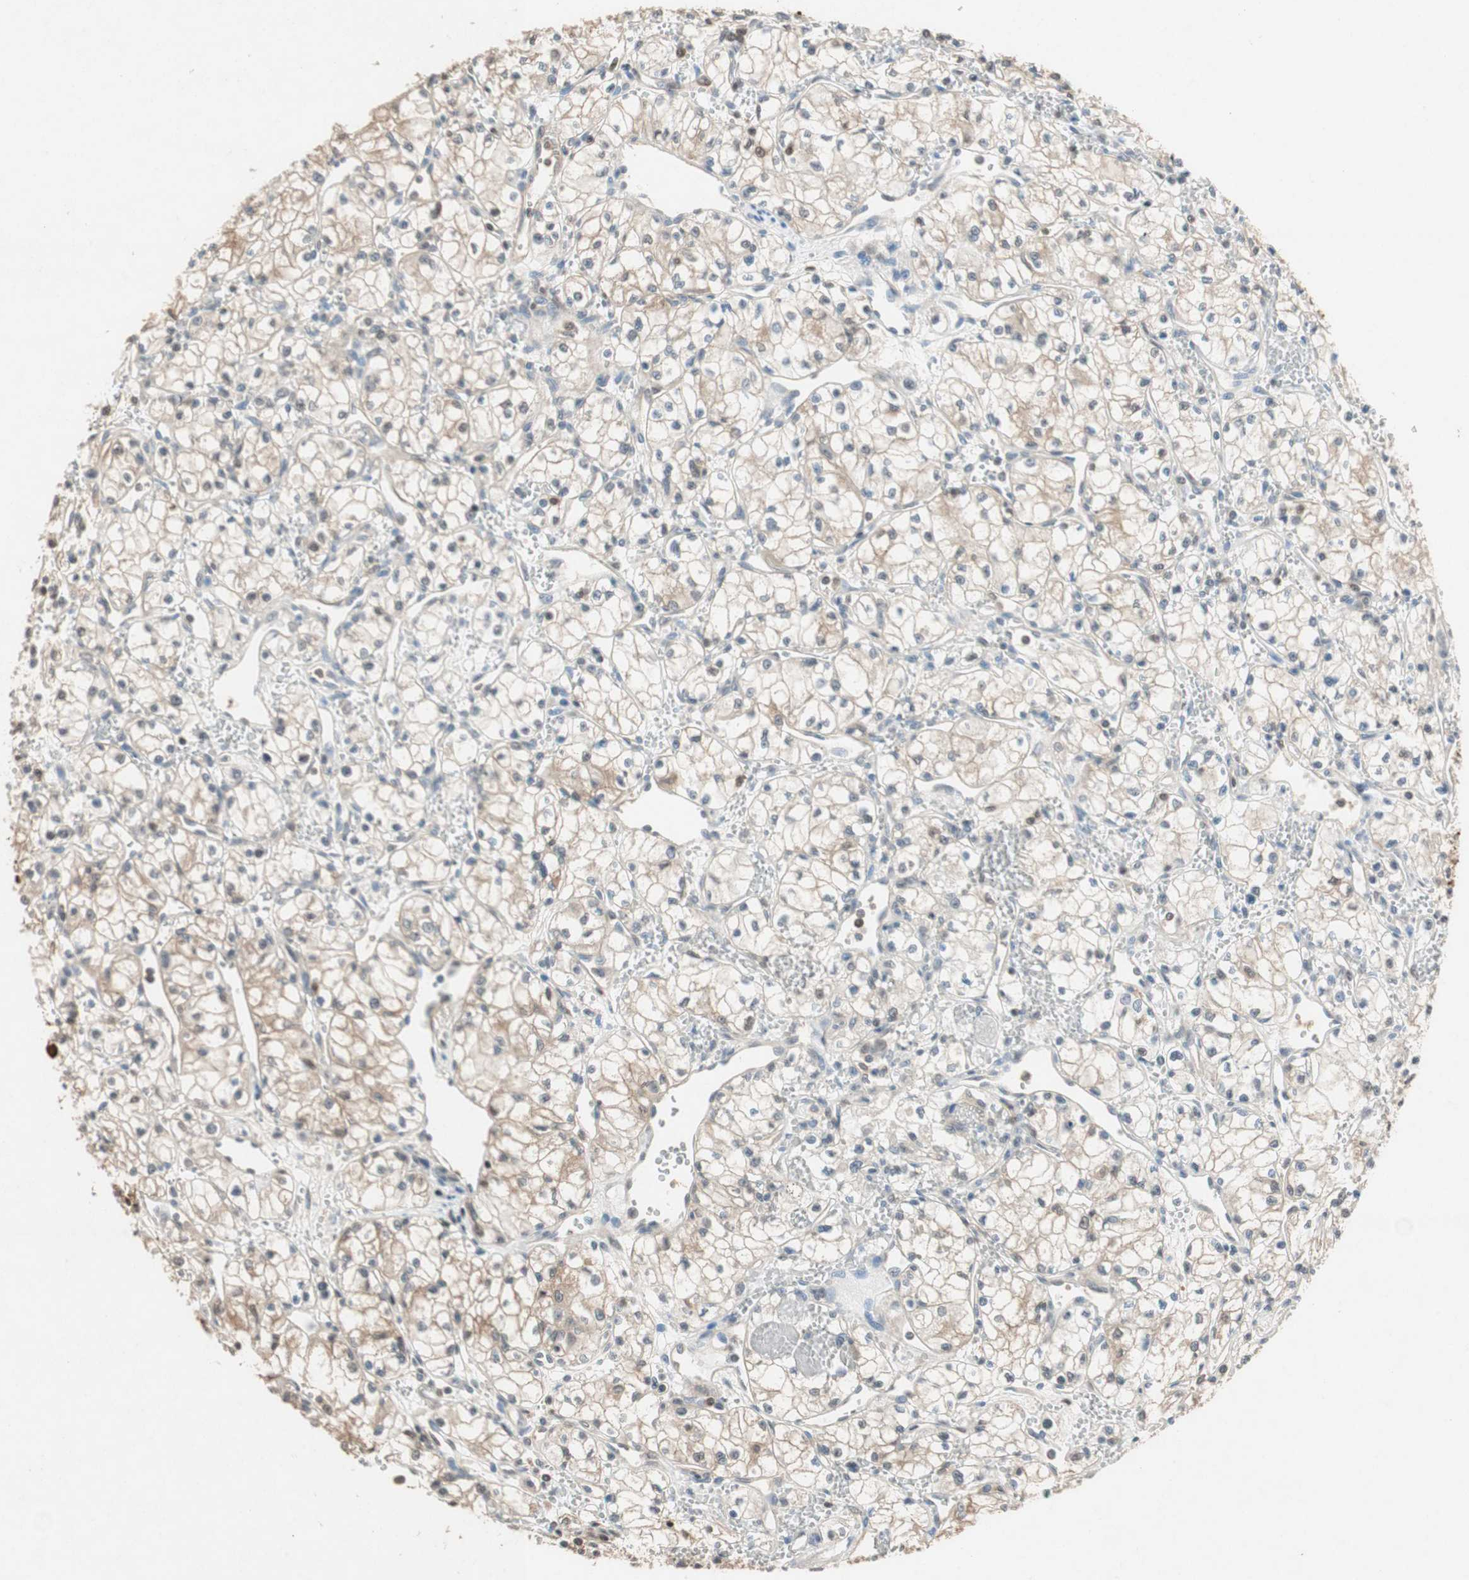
{"staining": {"intensity": "weak", "quantity": "25%-75%", "location": "cytoplasmic/membranous,nuclear"}, "tissue": "renal cancer", "cell_type": "Tumor cells", "image_type": "cancer", "snomed": [{"axis": "morphology", "description": "Normal tissue, NOS"}, {"axis": "morphology", "description": "Adenocarcinoma, NOS"}, {"axis": "topography", "description": "Kidney"}], "caption": "Renal adenocarcinoma tissue shows weak cytoplasmic/membranous and nuclear expression in about 25%-75% of tumor cells, visualized by immunohistochemistry. The protein of interest is stained brown, and the nuclei are stained in blue (DAB (3,3'-diaminobenzidine) IHC with brightfield microscopy, high magnification).", "gene": "SERPINB5", "patient": {"sex": "male", "age": 59}}